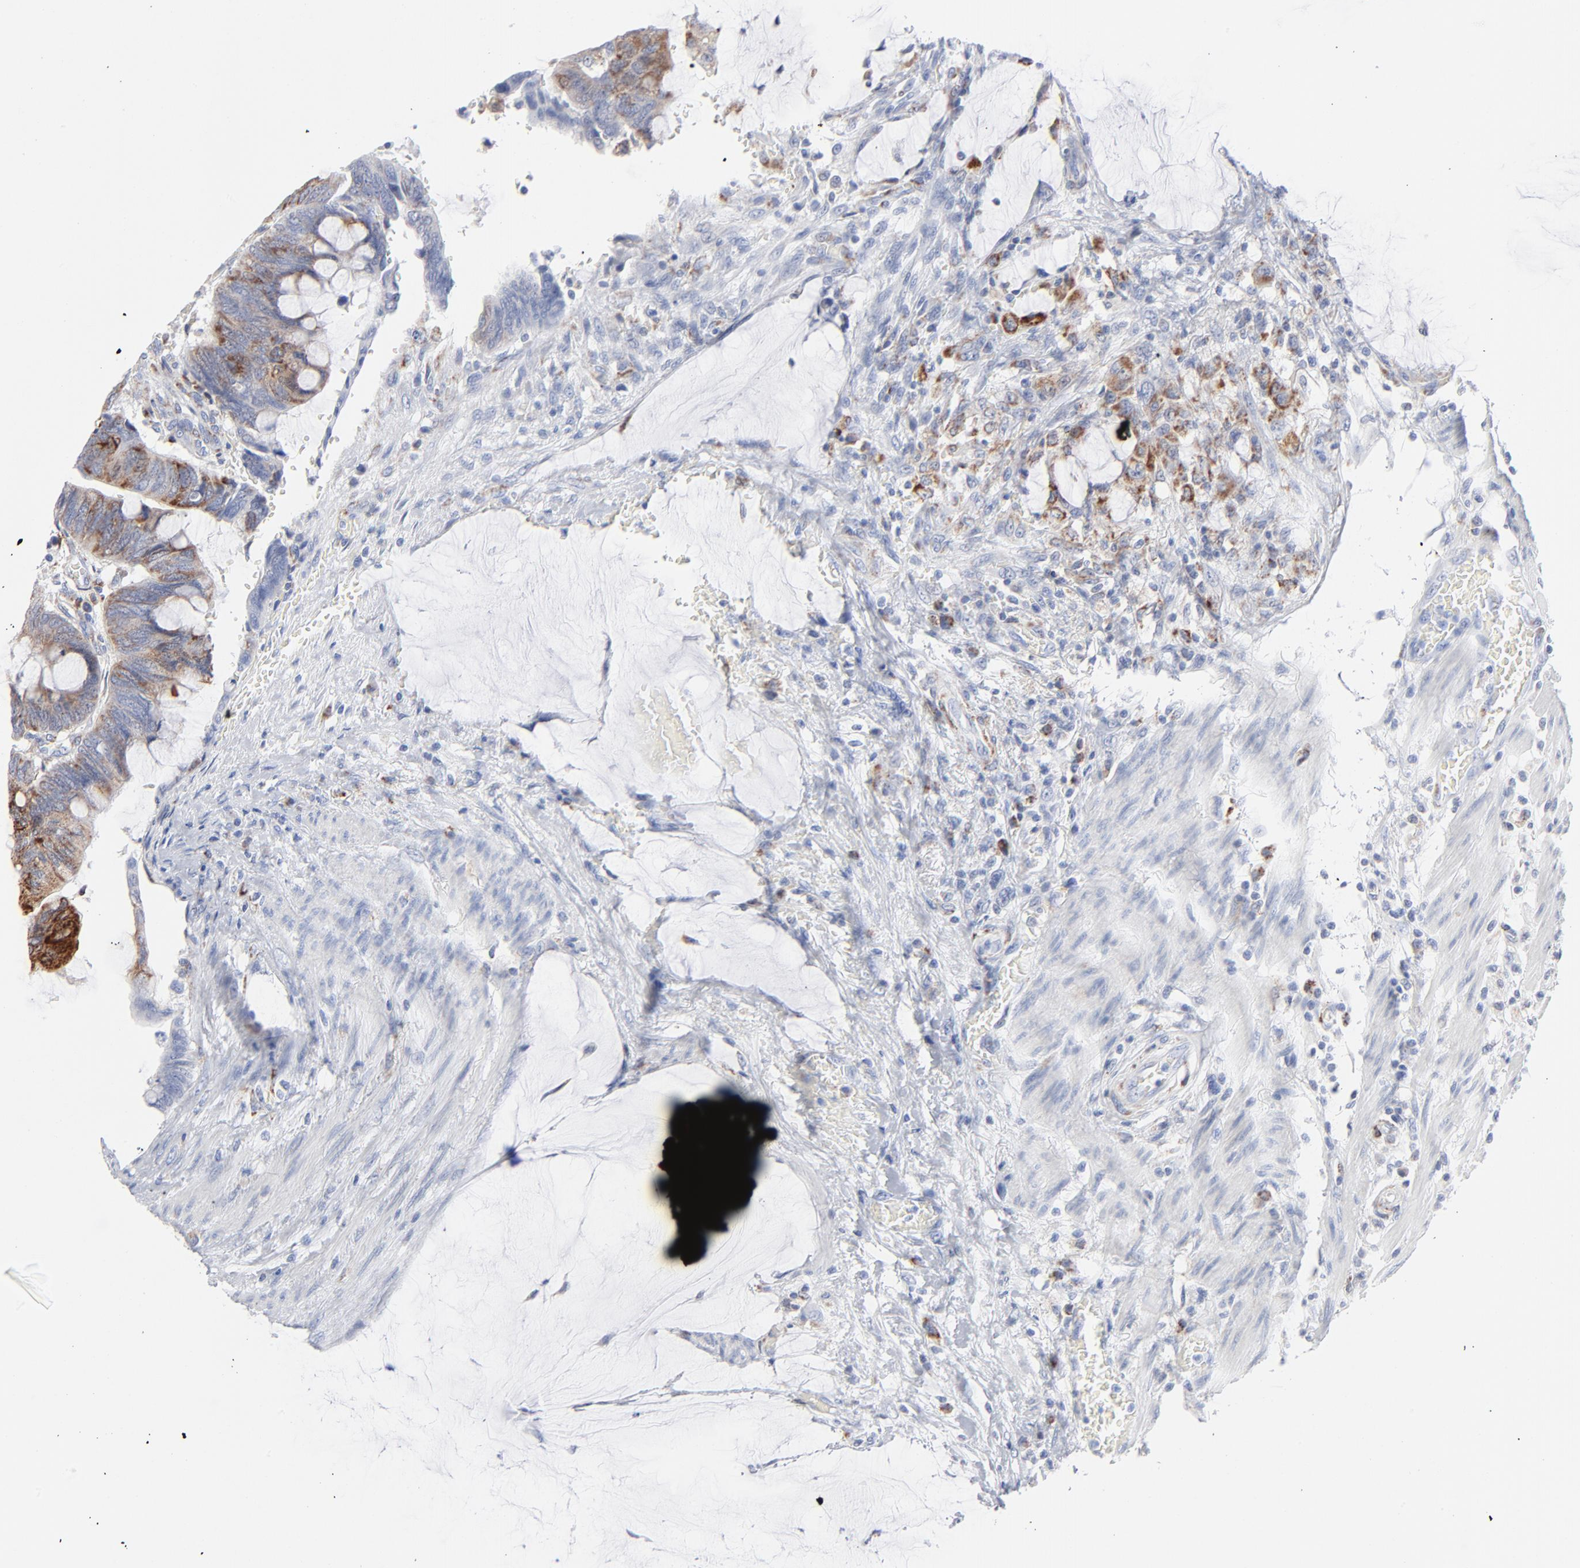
{"staining": {"intensity": "moderate", "quantity": "<25%", "location": "cytoplasmic/membranous"}, "tissue": "colorectal cancer", "cell_type": "Tumor cells", "image_type": "cancer", "snomed": [{"axis": "morphology", "description": "Normal tissue, NOS"}, {"axis": "morphology", "description": "Adenocarcinoma, NOS"}, {"axis": "topography", "description": "Rectum"}], "caption": "Colorectal cancer (adenocarcinoma) stained with immunohistochemistry exhibits moderate cytoplasmic/membranous expression in approximately <25% of tumor cells.", "gene": "CHCHD10", "patient": {"sex": "male", "age": 92}}